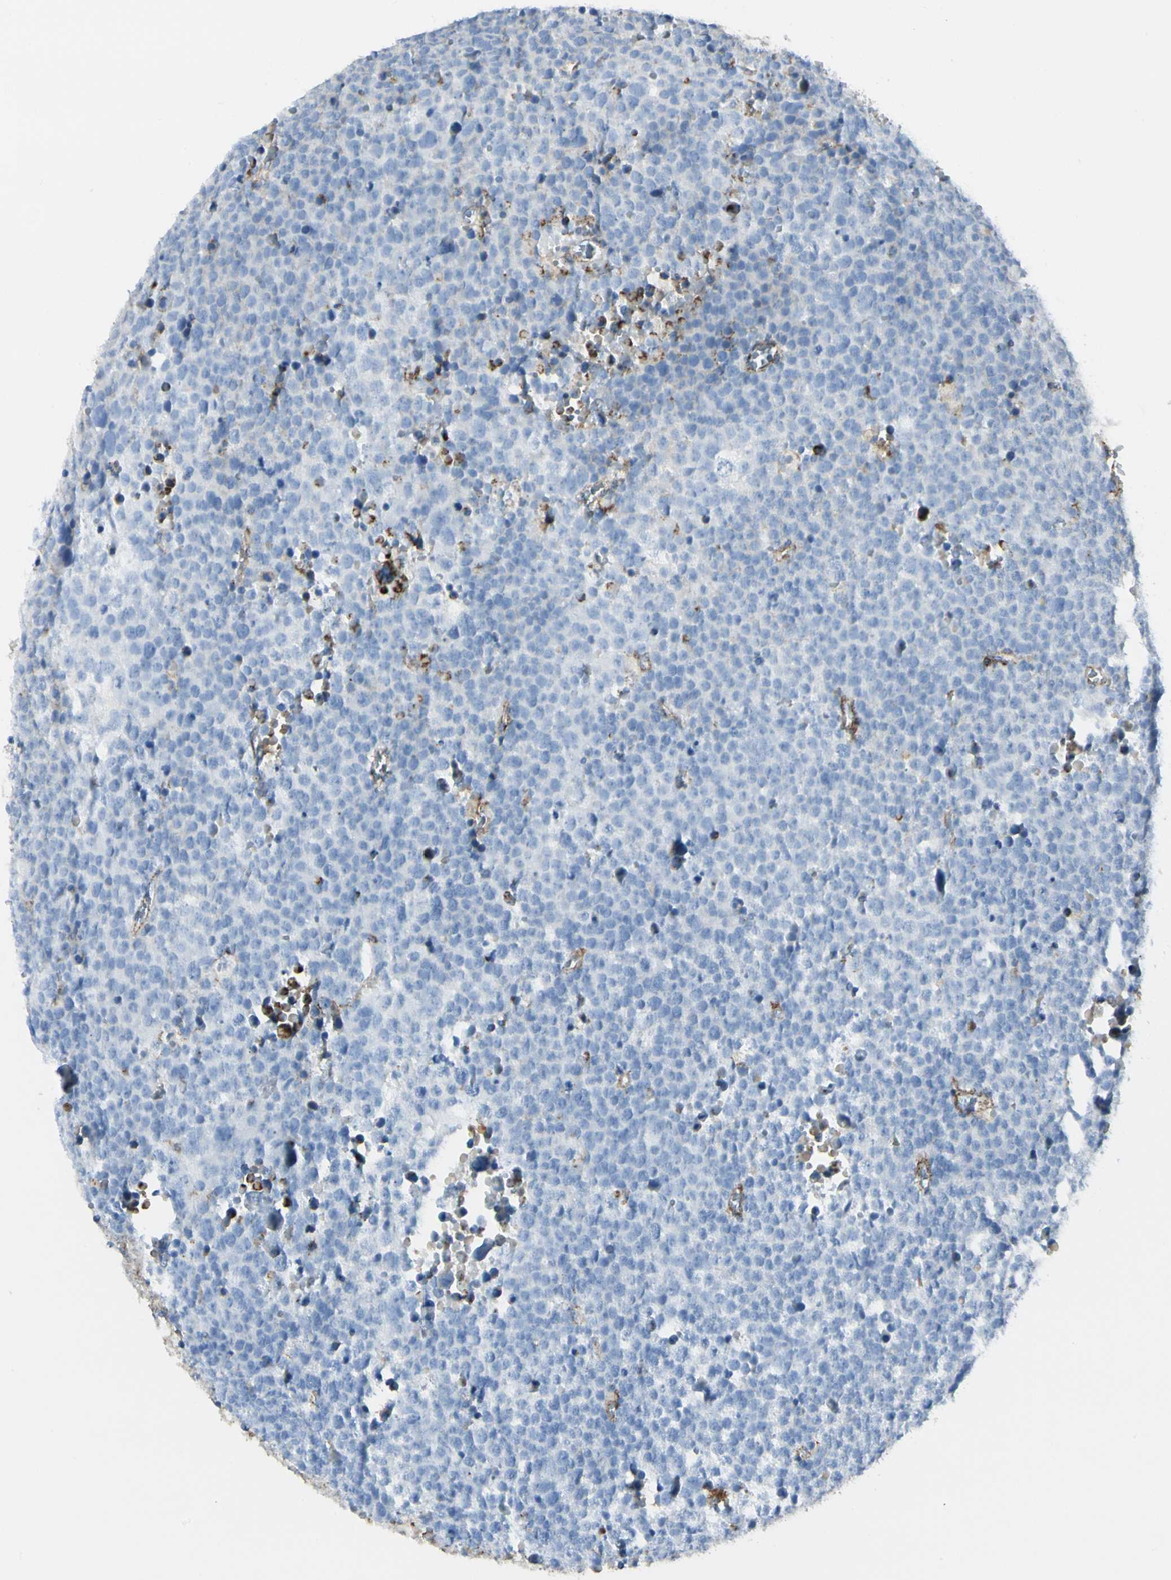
{"staining": {"intensity": "negative", "quantity": "none", "location": "none"}, "tissue": "testis cancer", "cell_type": "Tumor cells", "image_type": "cancer", "snomed": [{"axis": "morphology", "description": "Seminoma, NOS"}, {"axis": "topography", "description": "Testis"}], "caption": "High power microscopy photomicrograph of an immunohistochemistry (IHC) histopathology image of testis cancer (seminoma), revealing no significant positivity in tumor cells. (DAB immunohistochemistry, high magnification).", "gene": "CLEC2B", "patient": {"sex": "male", "age": 71}}